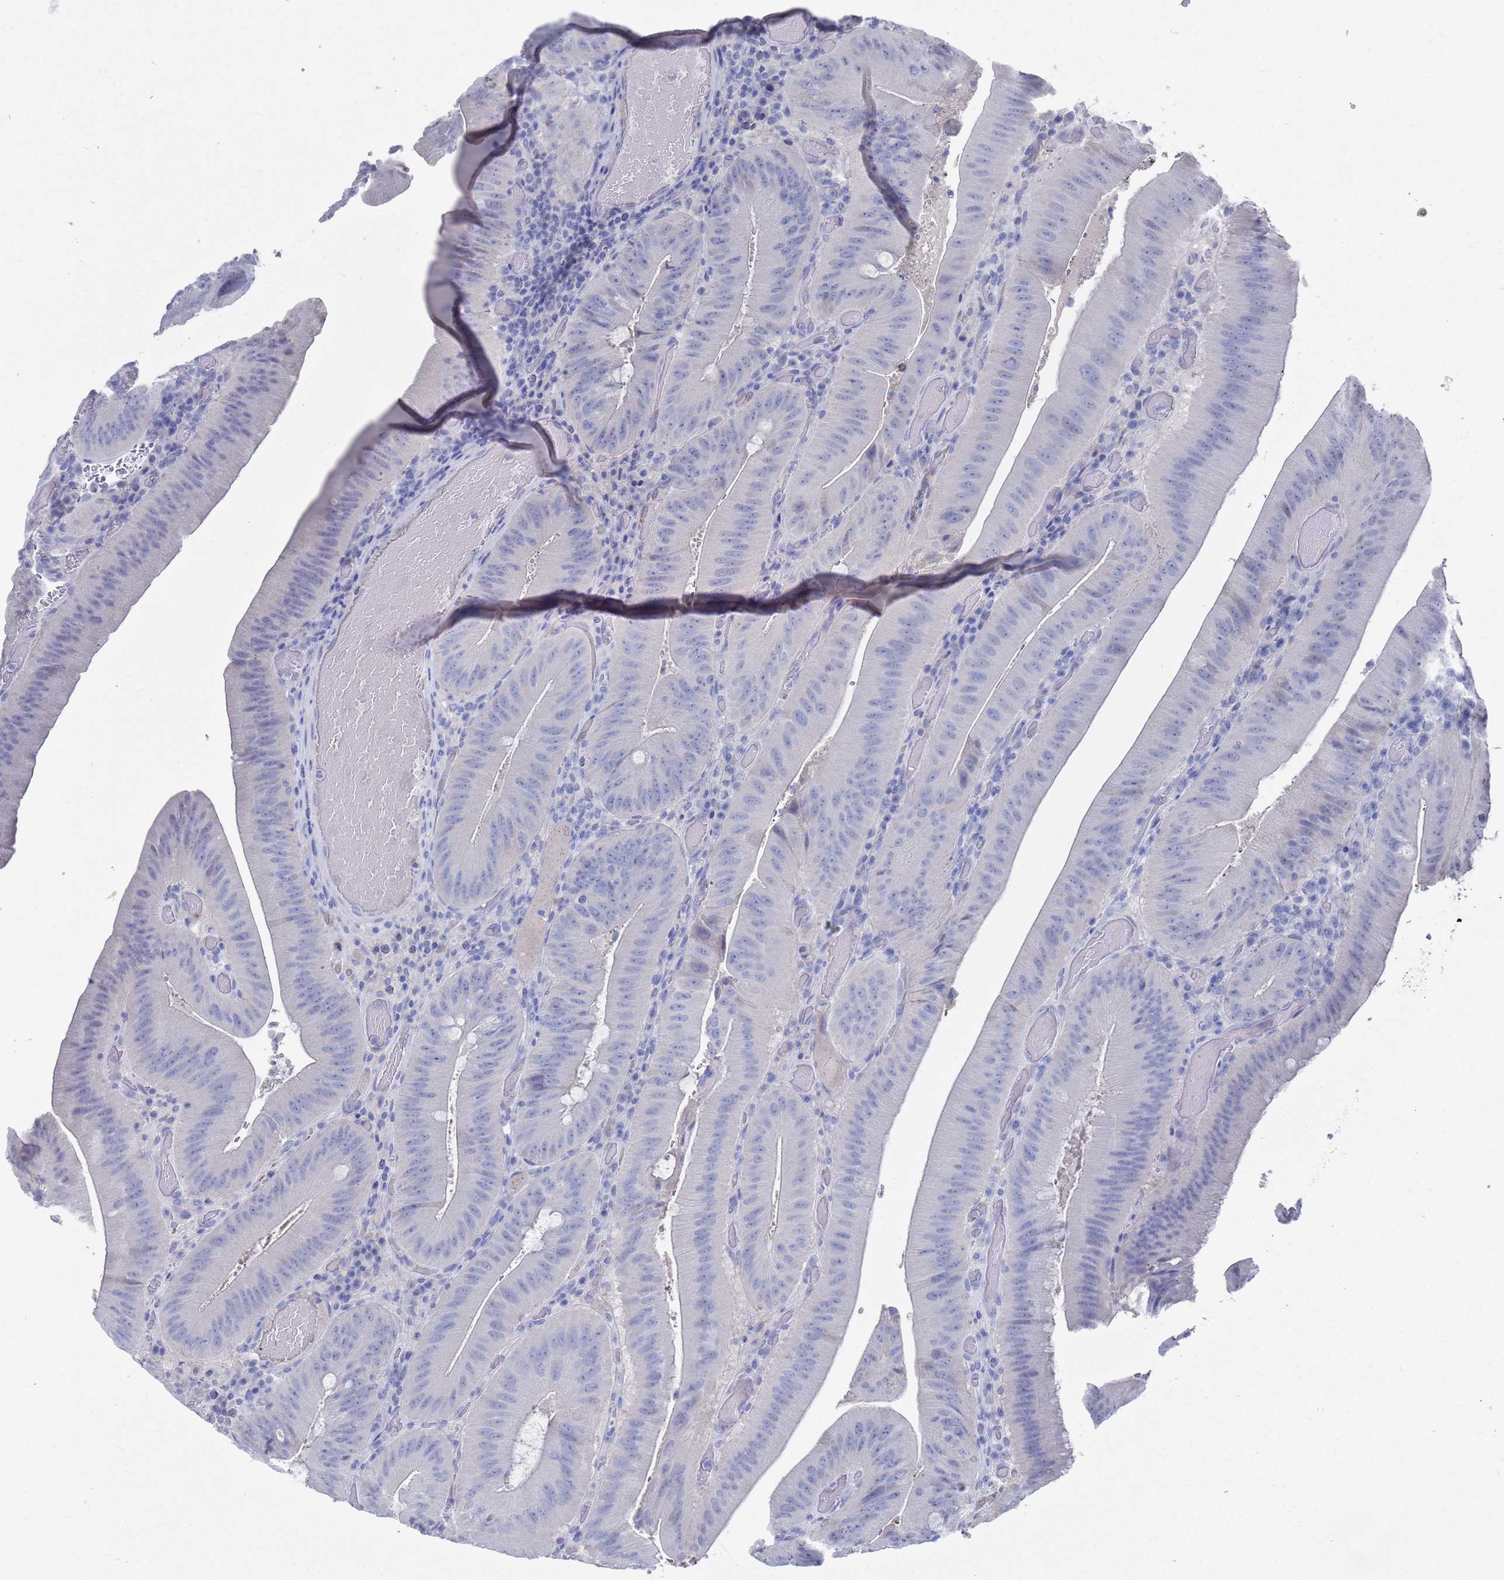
{"staining": {"intensity": "negative", "quantity": "none", "location": "none"}, "tissue": "colorectal cancer", "cell_type": "Tumor cells", "image_type": "cancer", "snomed": [{"axis": "morphology", "description": "Adenocarcinoma, NOS"}, {"axis": "topography", "description": "Colon"}], "caption": "Photomicrograph shows no protein expression in tumor cells of adenocarcinoma (colorectal) tissue.", "gene": "MTMR2", "patient": {"sex": "female", "age": 43}}